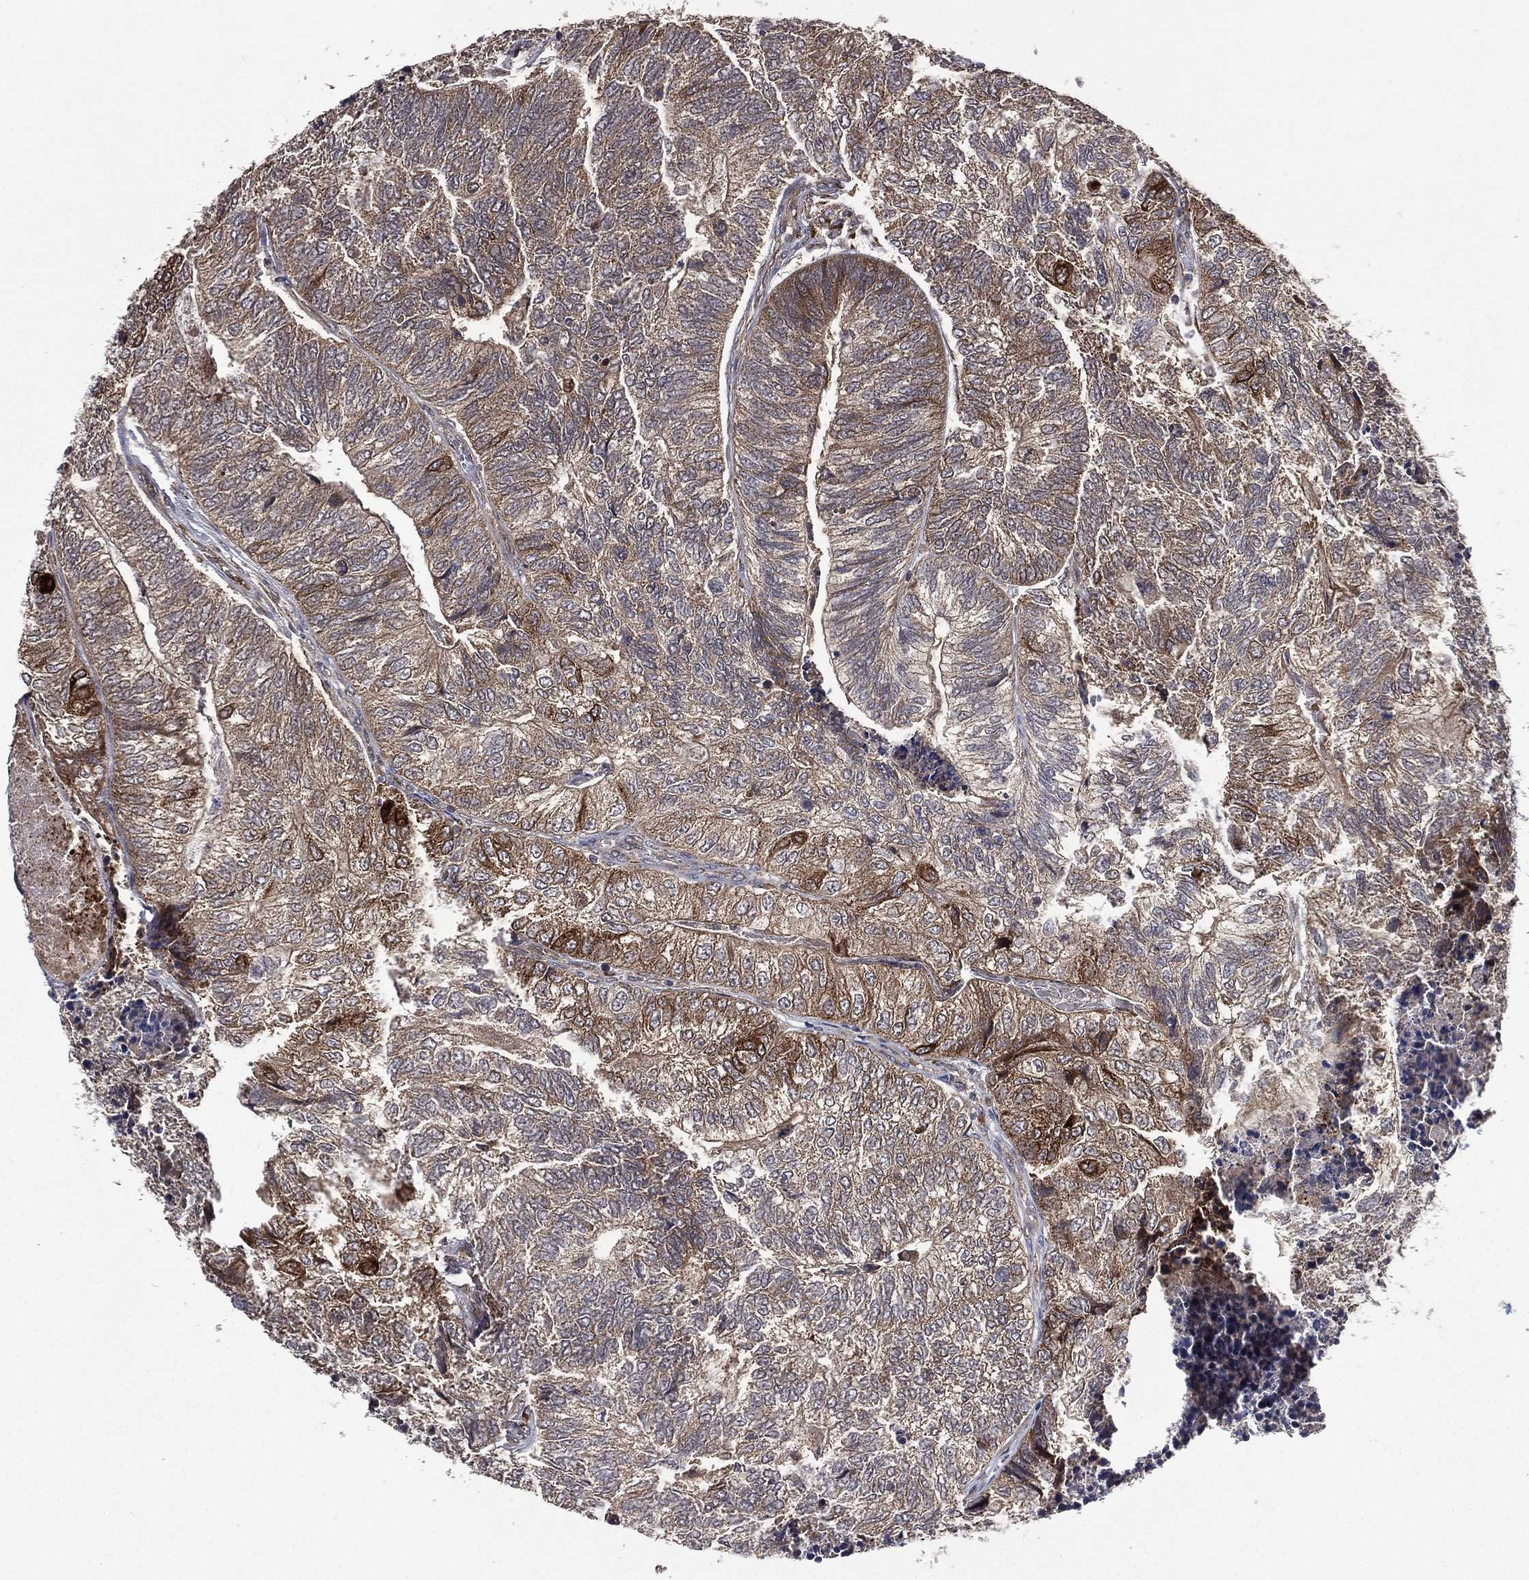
{"staining": {"intensity": "strong", "quantity": "<25%", "location": "cytoplasmic/membranous"}, "tissue": "colorectal cancer", "cell_type": "Tumor cells", "image_type": "cancer", "snomed": [{"axis": "morphology", "description": "Adenocarcinoma, NOS"}, {"axis": "topography", "description": "Colon"}], "caption": "Protein expression analysis of colorectal cancer (adenocarcinoma) displays strong cytoplasmic/membranous positivity in about <25% of tumor cells.", "gene": "RAB11FIP4", "patient": {"sex": "female", "age": 67}}